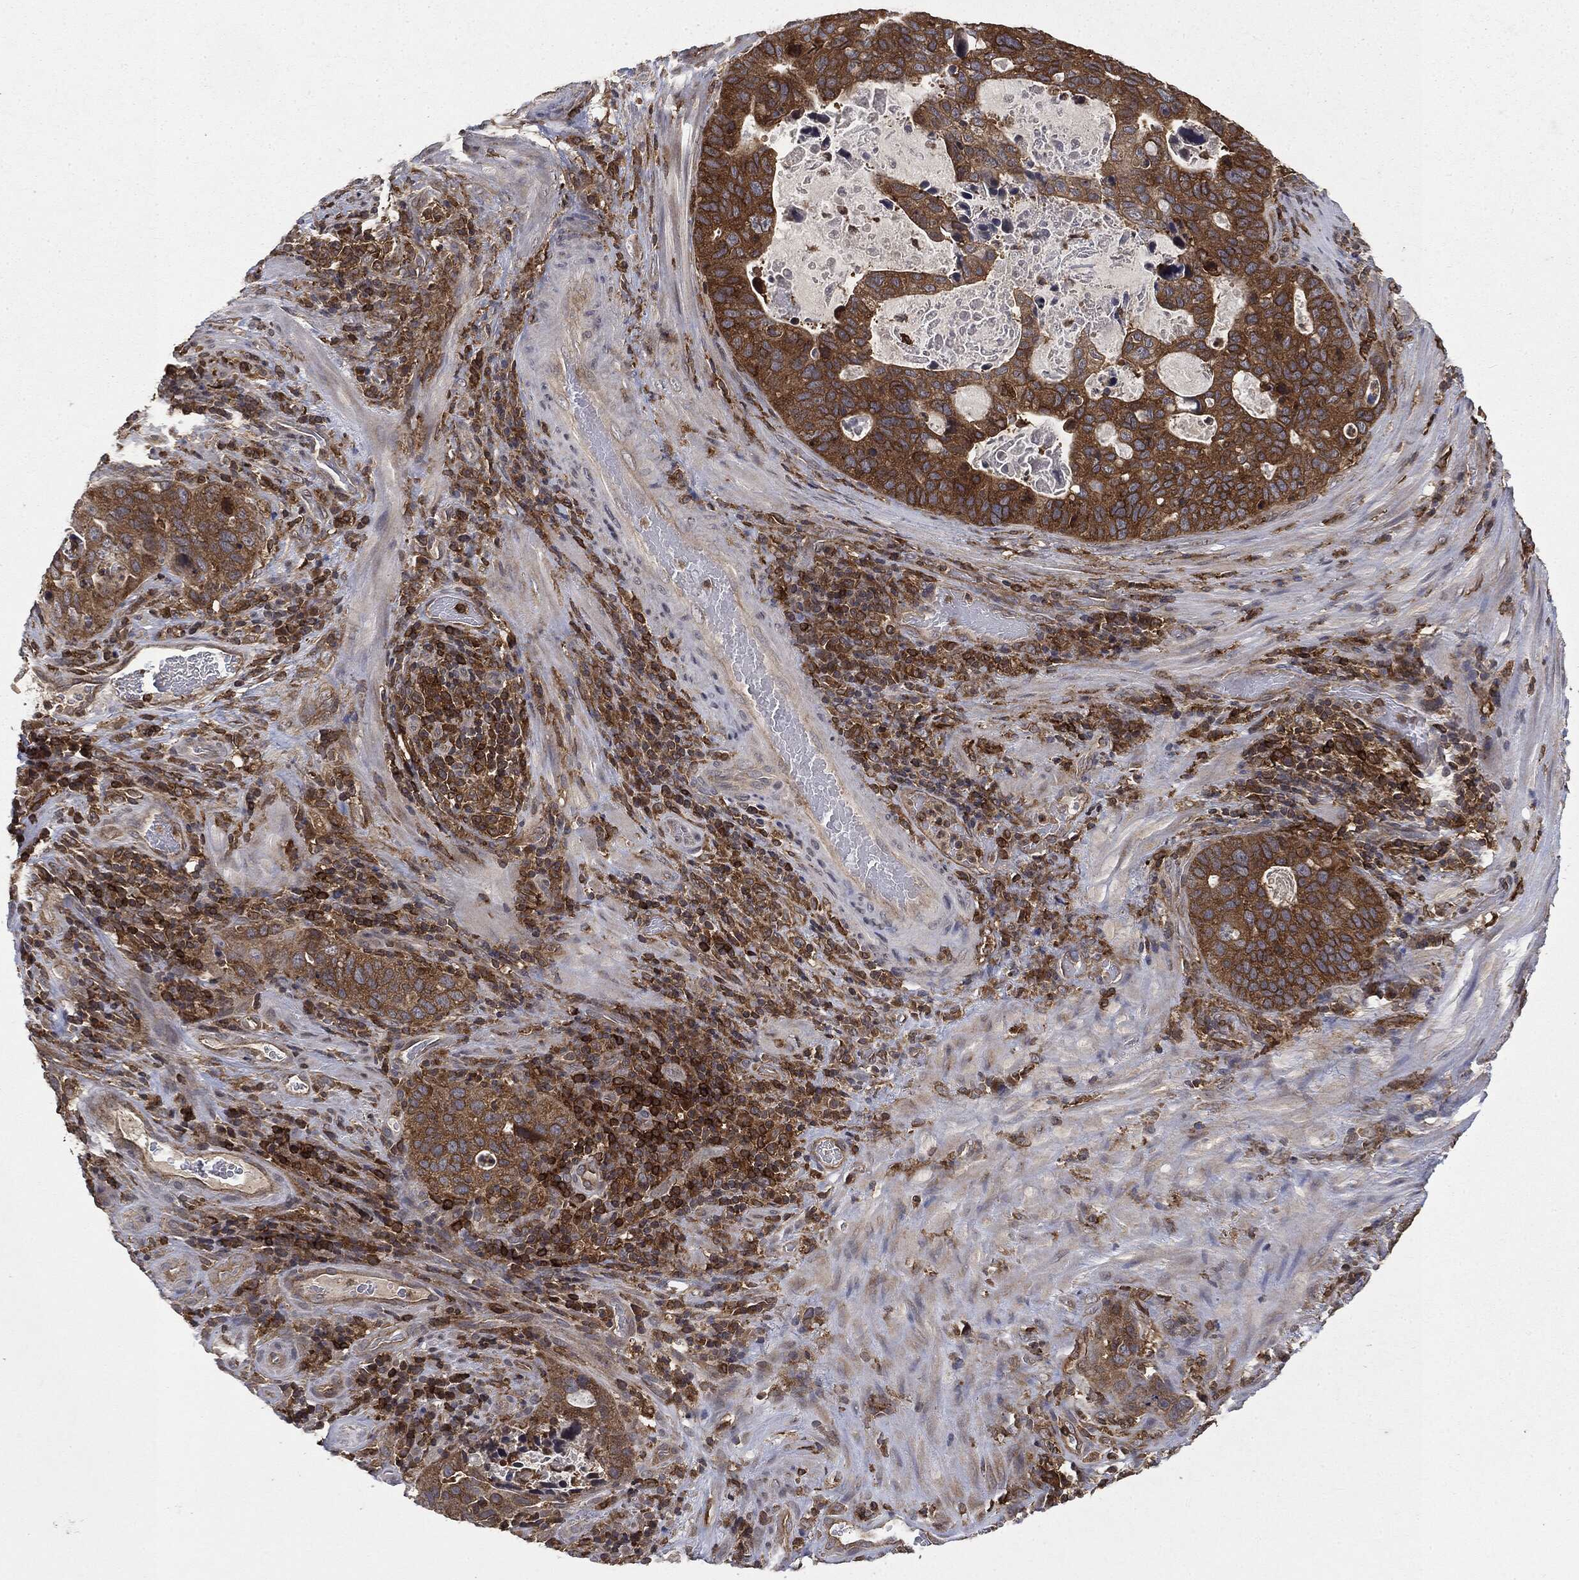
{"staining": {"intensity": "strong", "quantity": ">75%", "location": "cytoplasmic/membranous"}, "tissue": "stomach cancer", "cell_type": "Tumor cells", "image_type": "cancer", "snomed": [{"axis": "morphology", "description": "Adenocarcinoma, NOS"}, {"axis": "topography", "description": "Stomach"}], "caption": "Immunohistochemical staining of stomach cancer (adenocarcinoma) reveals high levels of strong cytoplasmic/membranous protein staining in approximately >75% of tumor cells. (DAB = brown stain, brightfield microscopy at high magnification).", "gene": "SNX5", "patient": {"sex": "male", "age": 54}}